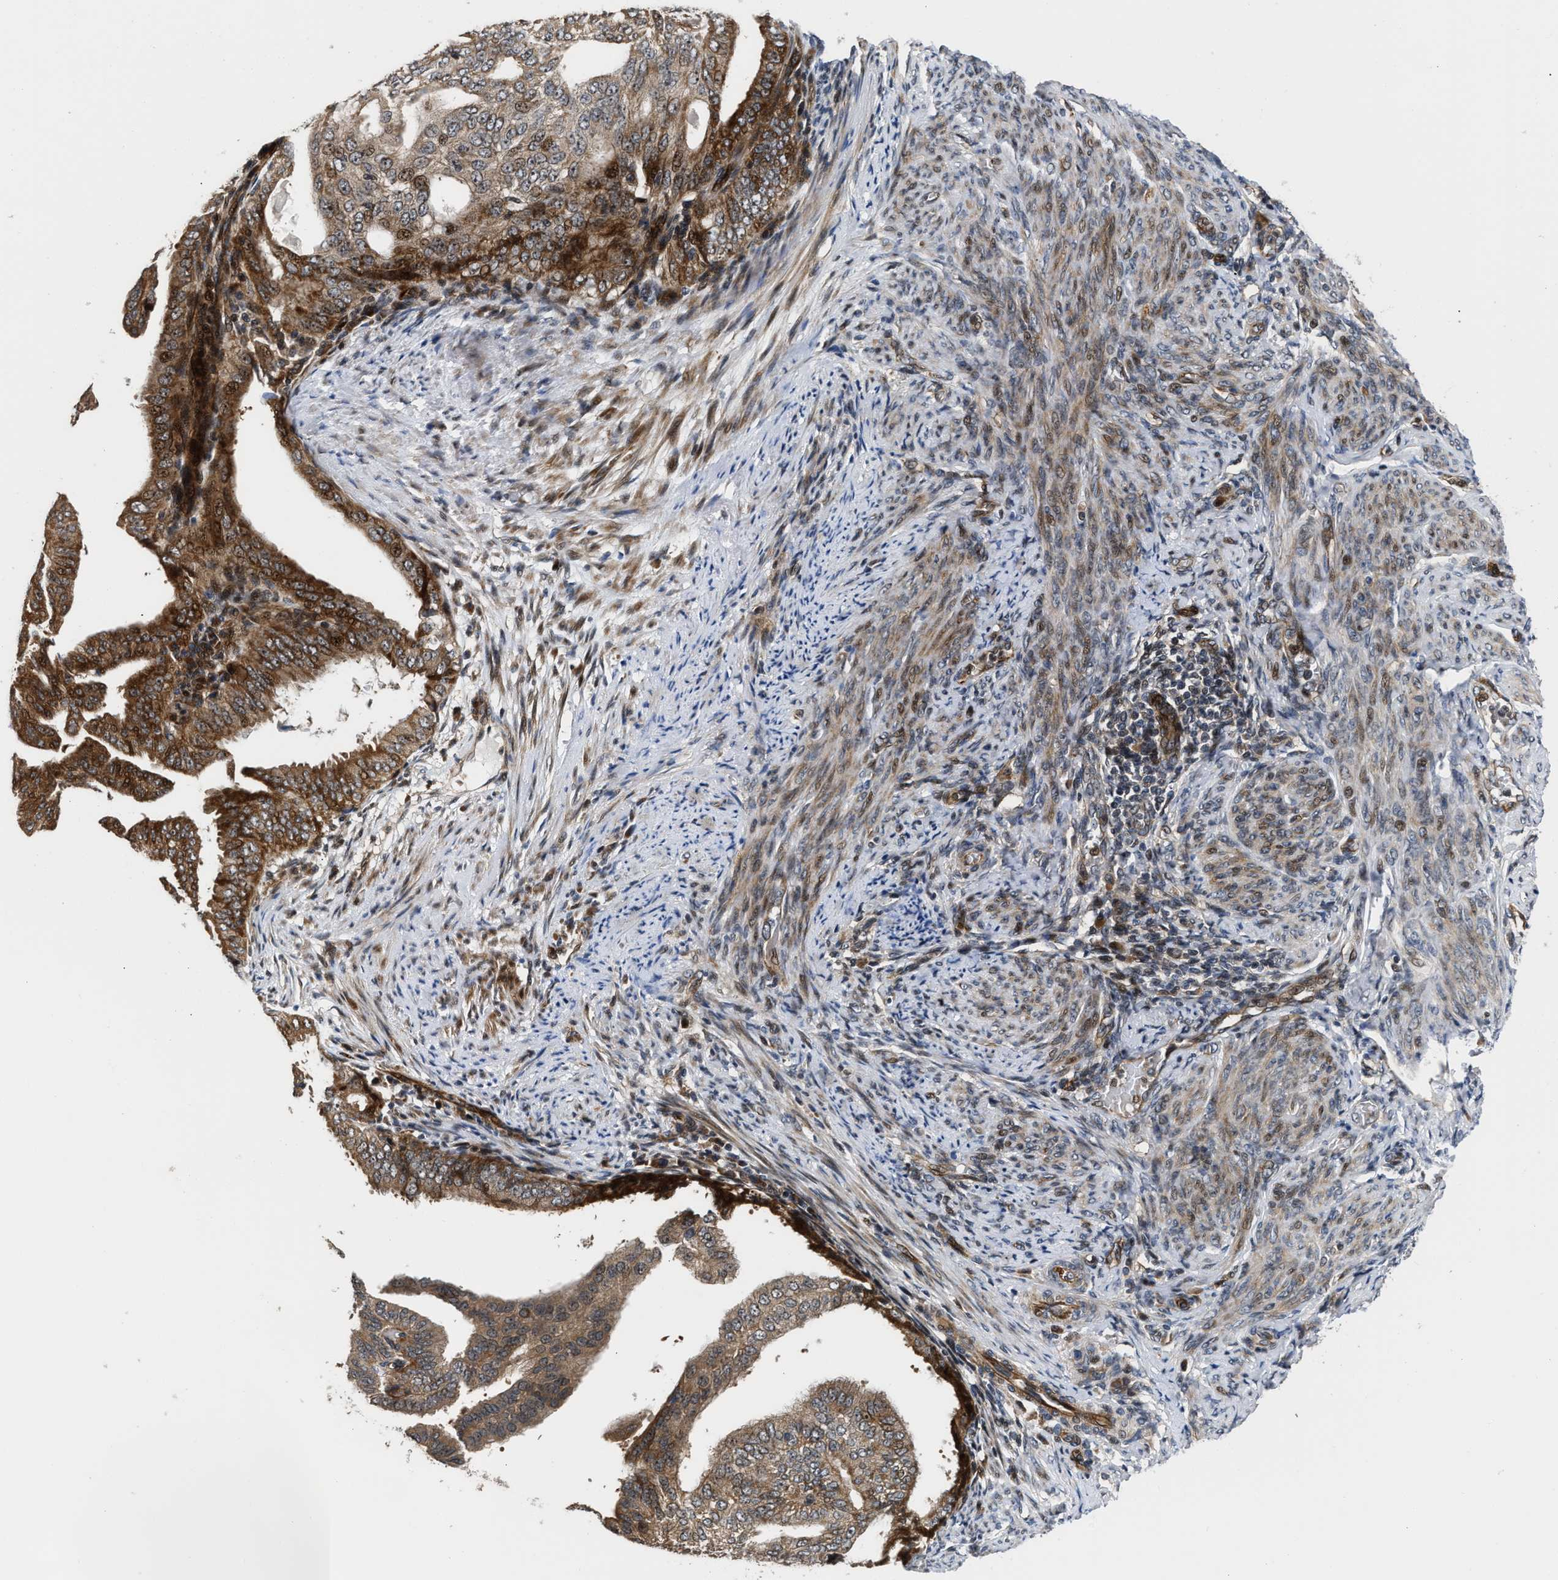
{"staining": {"intensity": "strong", "quantity": ">75%", "location": "cytoplasmic/membranous"}, "tissue": "endometrial cancer", "cell_type": "Tumor cells", "image_type": "cancer", "snomed": [{"axis": "morphology", "description": "Adenocarcinoma, NOS"}, {"axis": "topography", "description": "Endometrium"}], "caption": "A high-resolution micrograph shows immunohistochemistry staining of endometrial cancer (adenocarcinoma), which displays strong cytoplasmic/membranous staining in about >75% of tumor cells.", "gene": "ALDH3A2", "patient": {"sex": "female", "age": 58}}